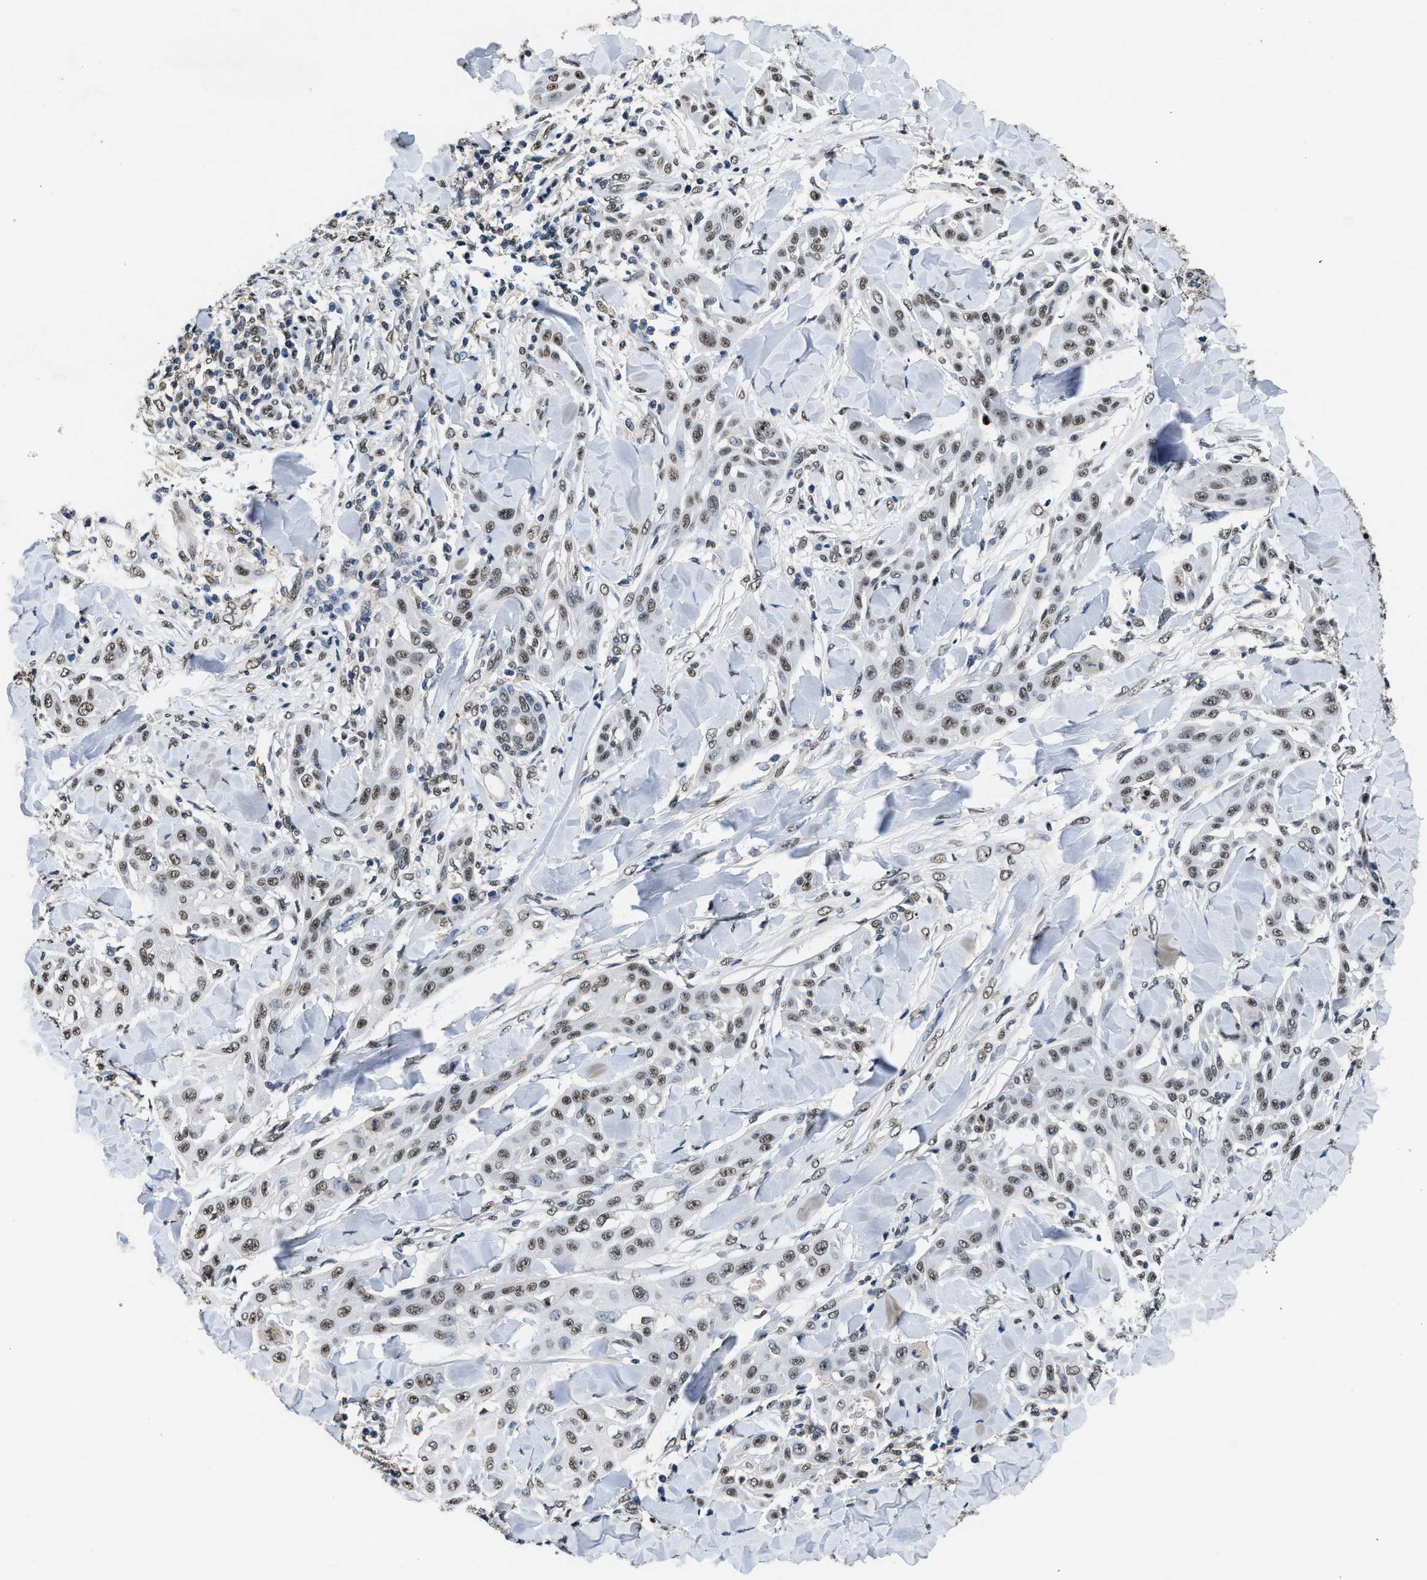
{"staining": {"intensity": "weak", "quantity": ">75%", "location": "nuclear"}, "tissue": "skin cancer", "cell_type": "Tumor cells", "image_type": "cancer", "snomed": [{"axis": "morphology", "description": "Squamous cell carcinoma, NOS"}, {"axis": "topography", "description": "Skin"}], "caption": "Human skin cancer (squamous cell carcinoma) stained with a protein marker reveals weak staining in tumor cells.", "gene": "SUPT16H", "patient": {"sex": "male", "age": 24}}